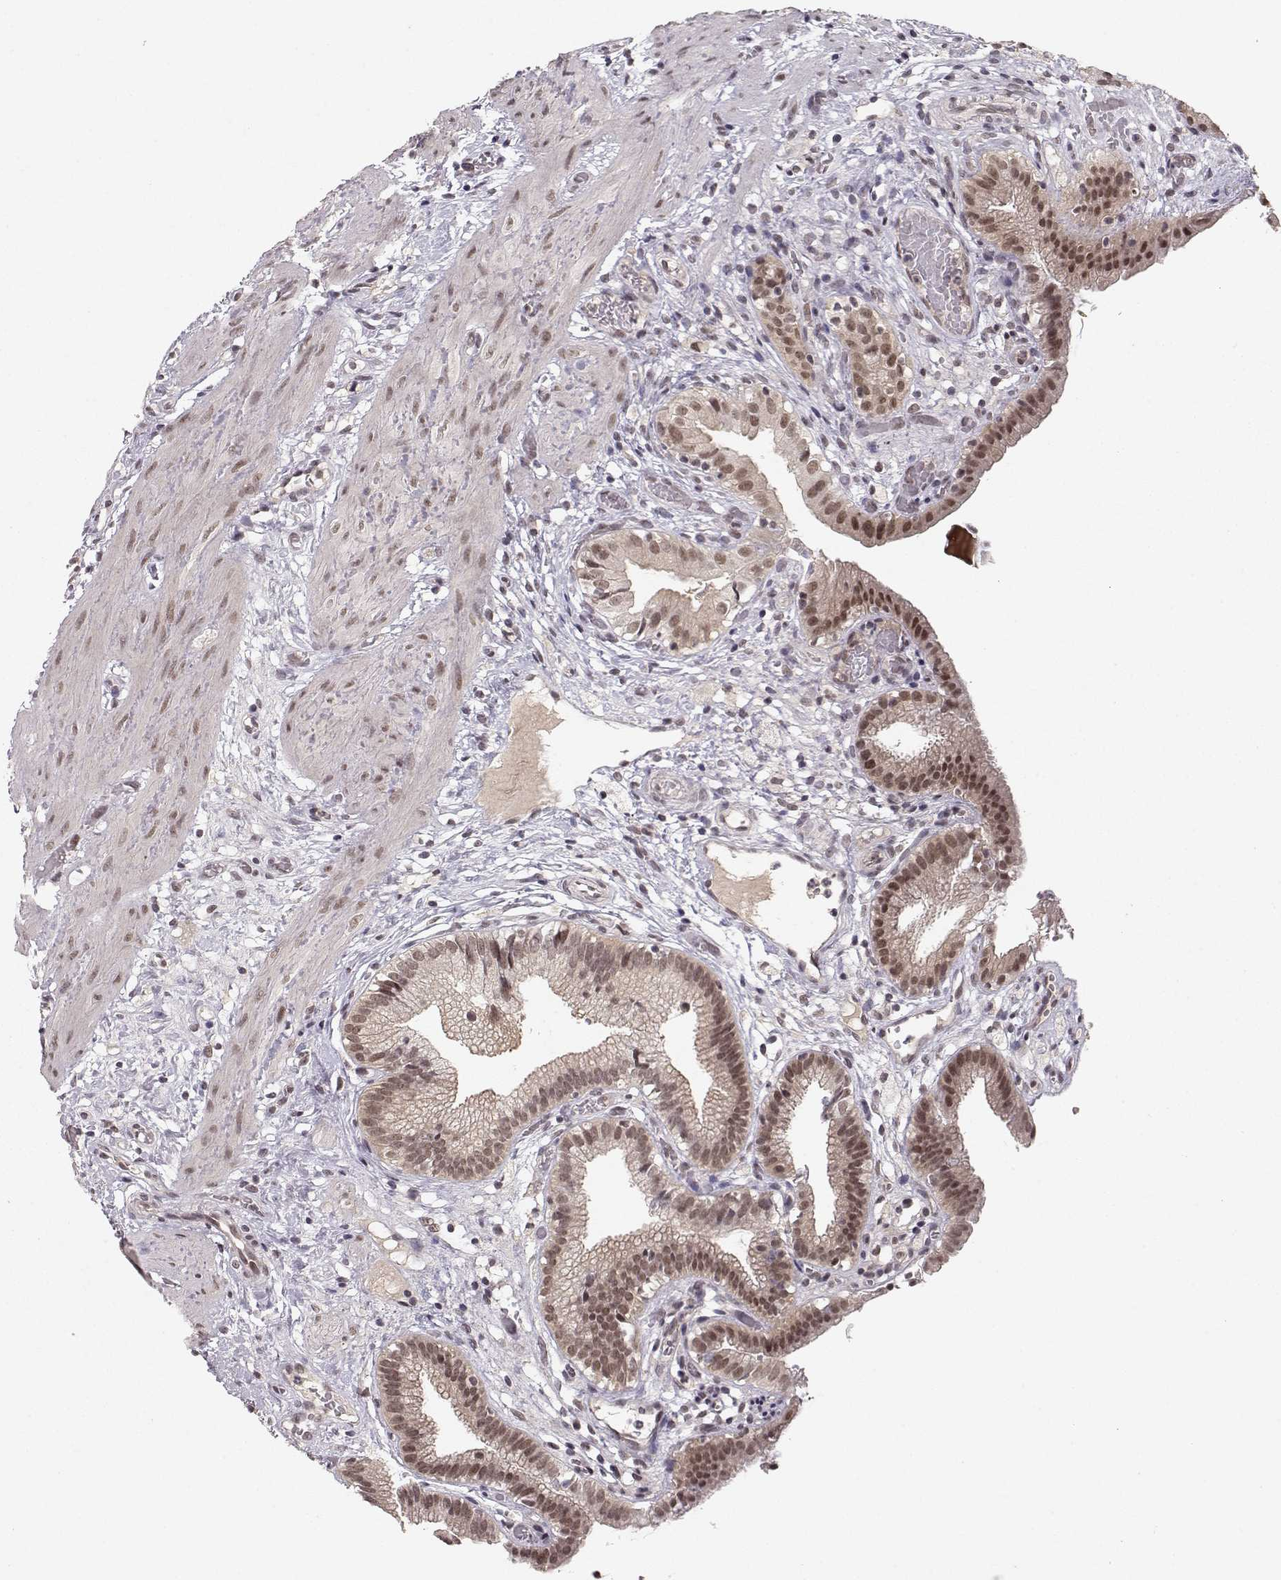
{"staining": {"intensity": "moderate", "quantity": ">75%", "location": "nuclear"}, "tissue": "gallbladder", "cell_type": "Glandular cells", "image_type": "normal", "snomed": [{"axis": "morphology", "description": "Normal tissue, NOS"}, {"axis": "topography", "description": "Gallbladder"}], "caption": "Gallbladder stained with IHC exhibits moderate nuclear positivity in approximately >75% of glandular cells. Nuclei are stained in blue.", "gene": "CSNK2A1", "patient": {"sex": "female", "age": 24}}